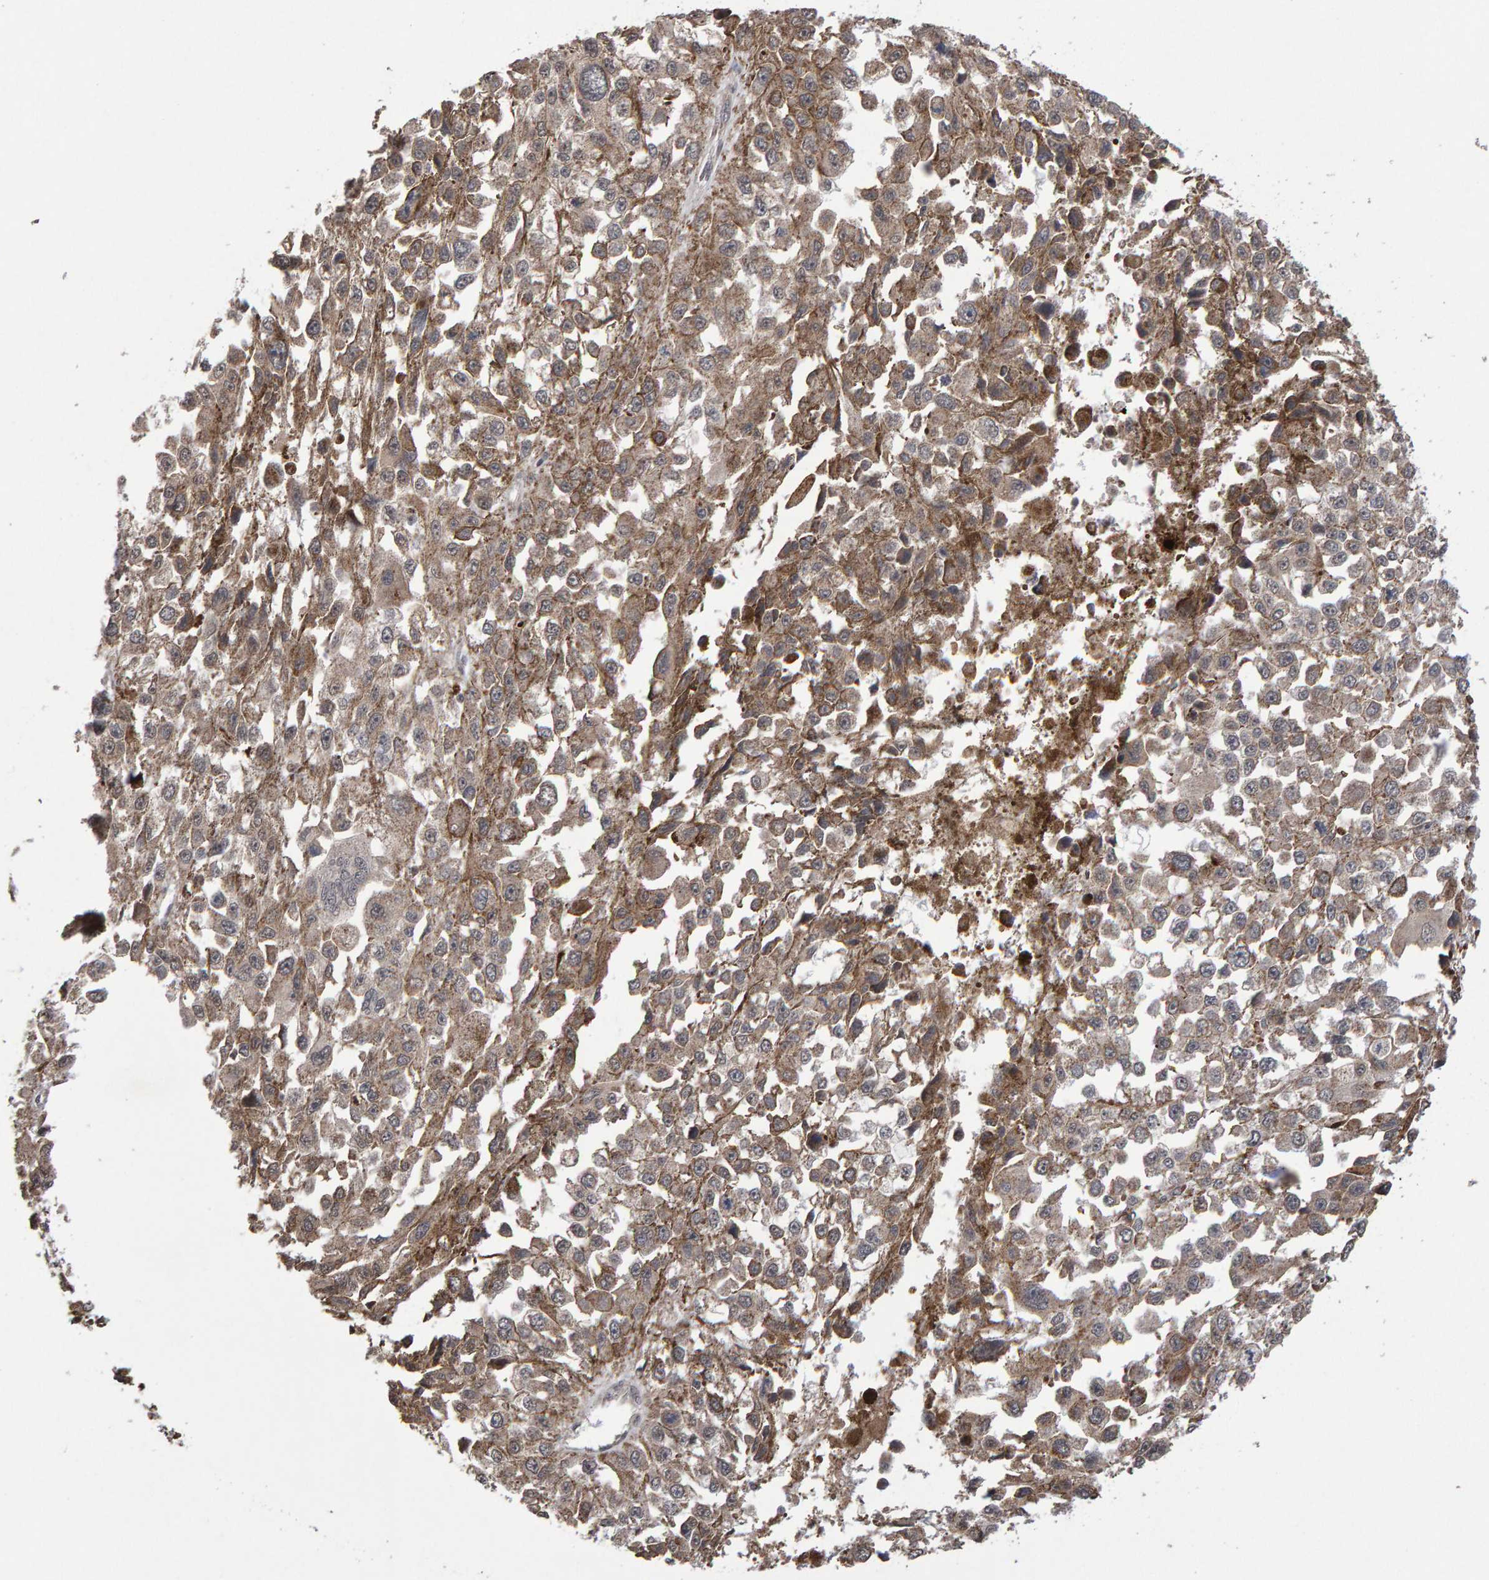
{"staining": {"intensity": "weak", "quantity": ">75%", "location": "cytoplasmic/membranous"}, "tissue": "melanoma", "cell_type": "Tumor cells", "image_type": "cancer", "snomed": [{"axis": "morphology", "description": "Malignant melanoma, Metastatic site"}, {"axis": "topography", "description": "Lymph node"}], "caption": "Malignant melanoma (metastatic site) stained with a protein marker shows weak staining in tumor cells.", "gene": "PECR", "patient": {"sex": "male", "age": 59}}